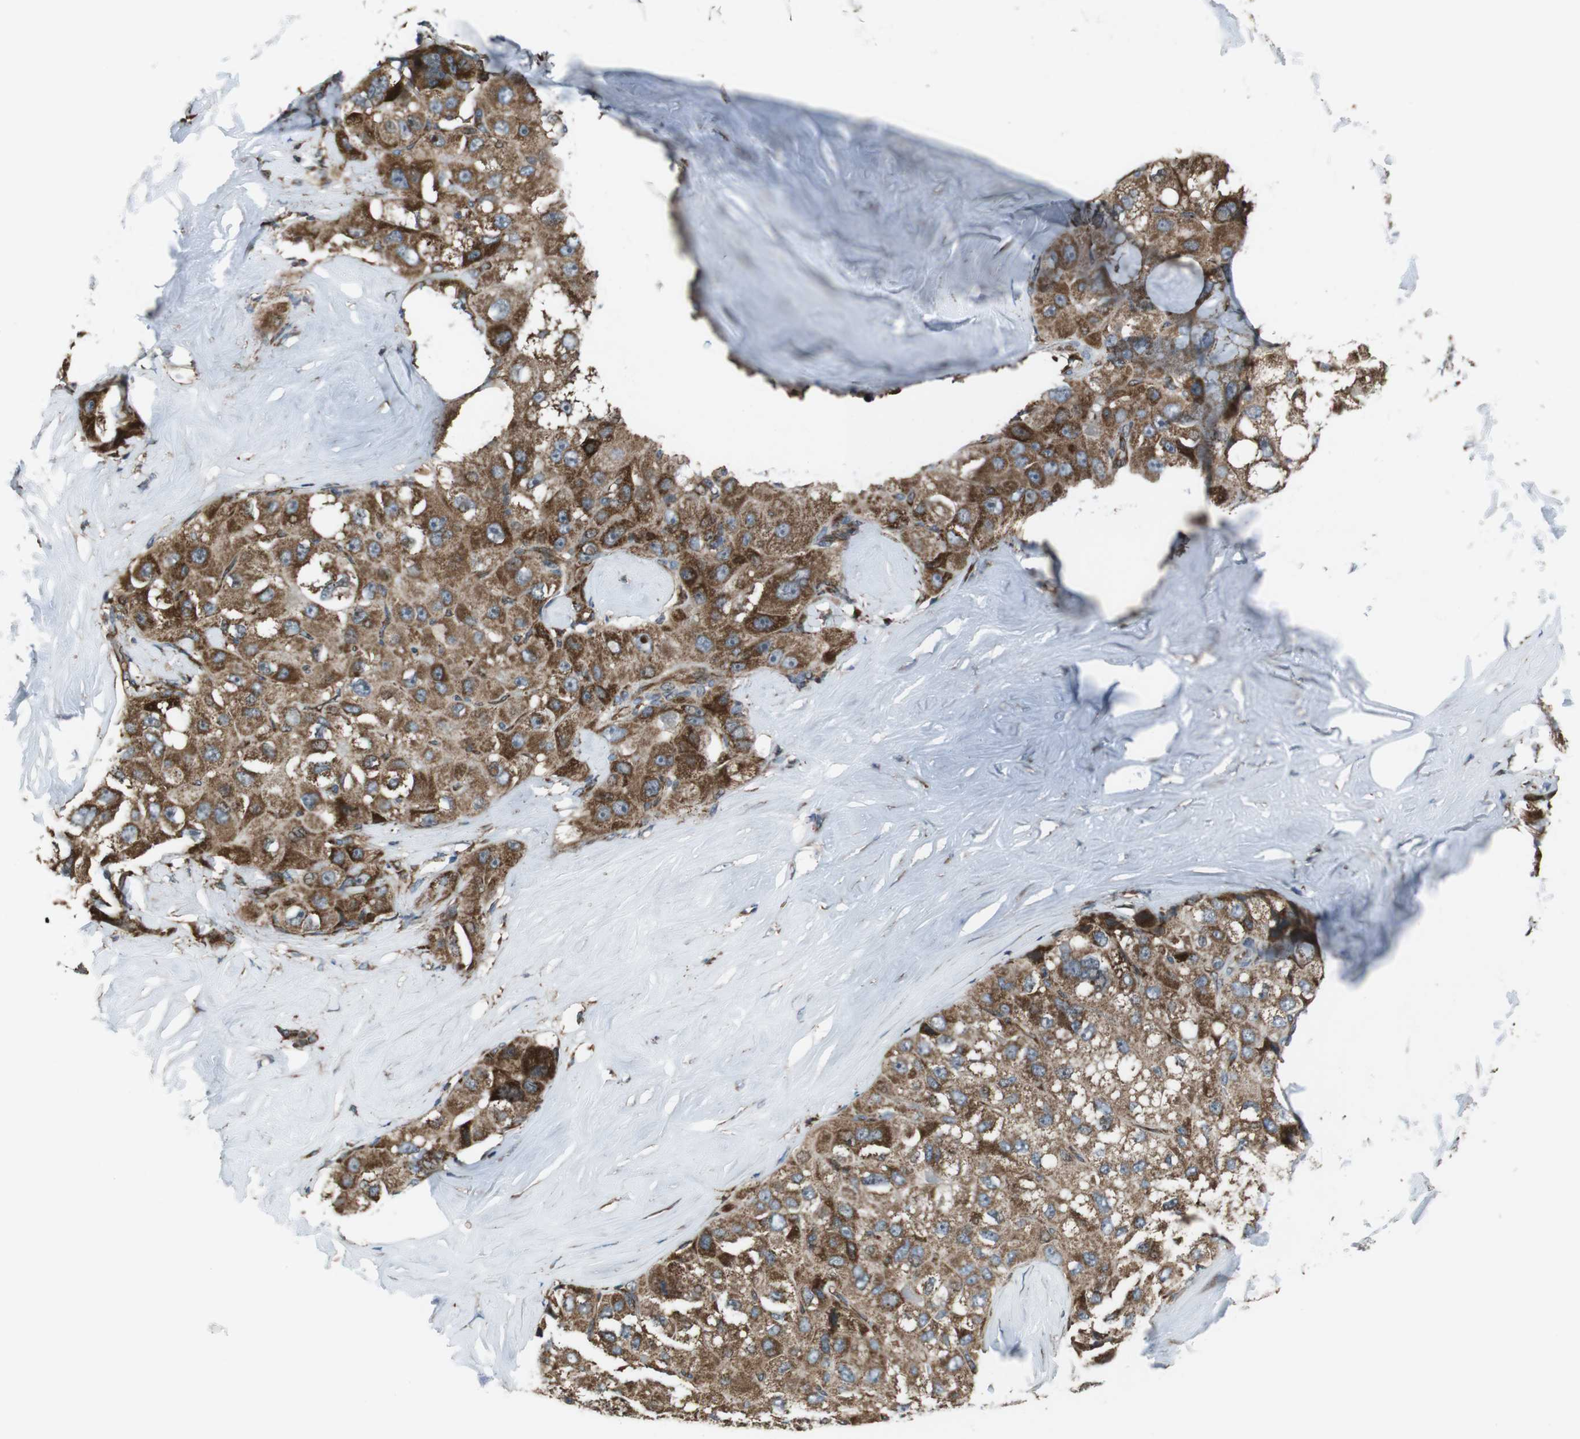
{"staining": {"intensity": "moderate", "quantity": ">75%", "location": "cytoplasmic/membranous"}, "tissue": "liver cancer", "cell_type": "Tumor cells", "image_type": "cancer", "snomed": [{"axis": "morphology", "description": "Carcinoma, Hepatocellular, NOS"}, {"axis": "topography", "description": "Liver"}], "caption": "IHC staining of liver hepatocellular carcinoma, which exhibits medium levels of moderate cytoplasmic/membranous staining in approximately >75% of tumor cells indicating moderate cytoplasmic/membranous protein staining. The staining was performed using DAB (3,3'-diaminobenzidine) (brown) for protein detection and nuclei were counterstained in hematoxylin (blue).", "gene": "GIMAP8", "patient": {"sex": "male", "age": 80}}